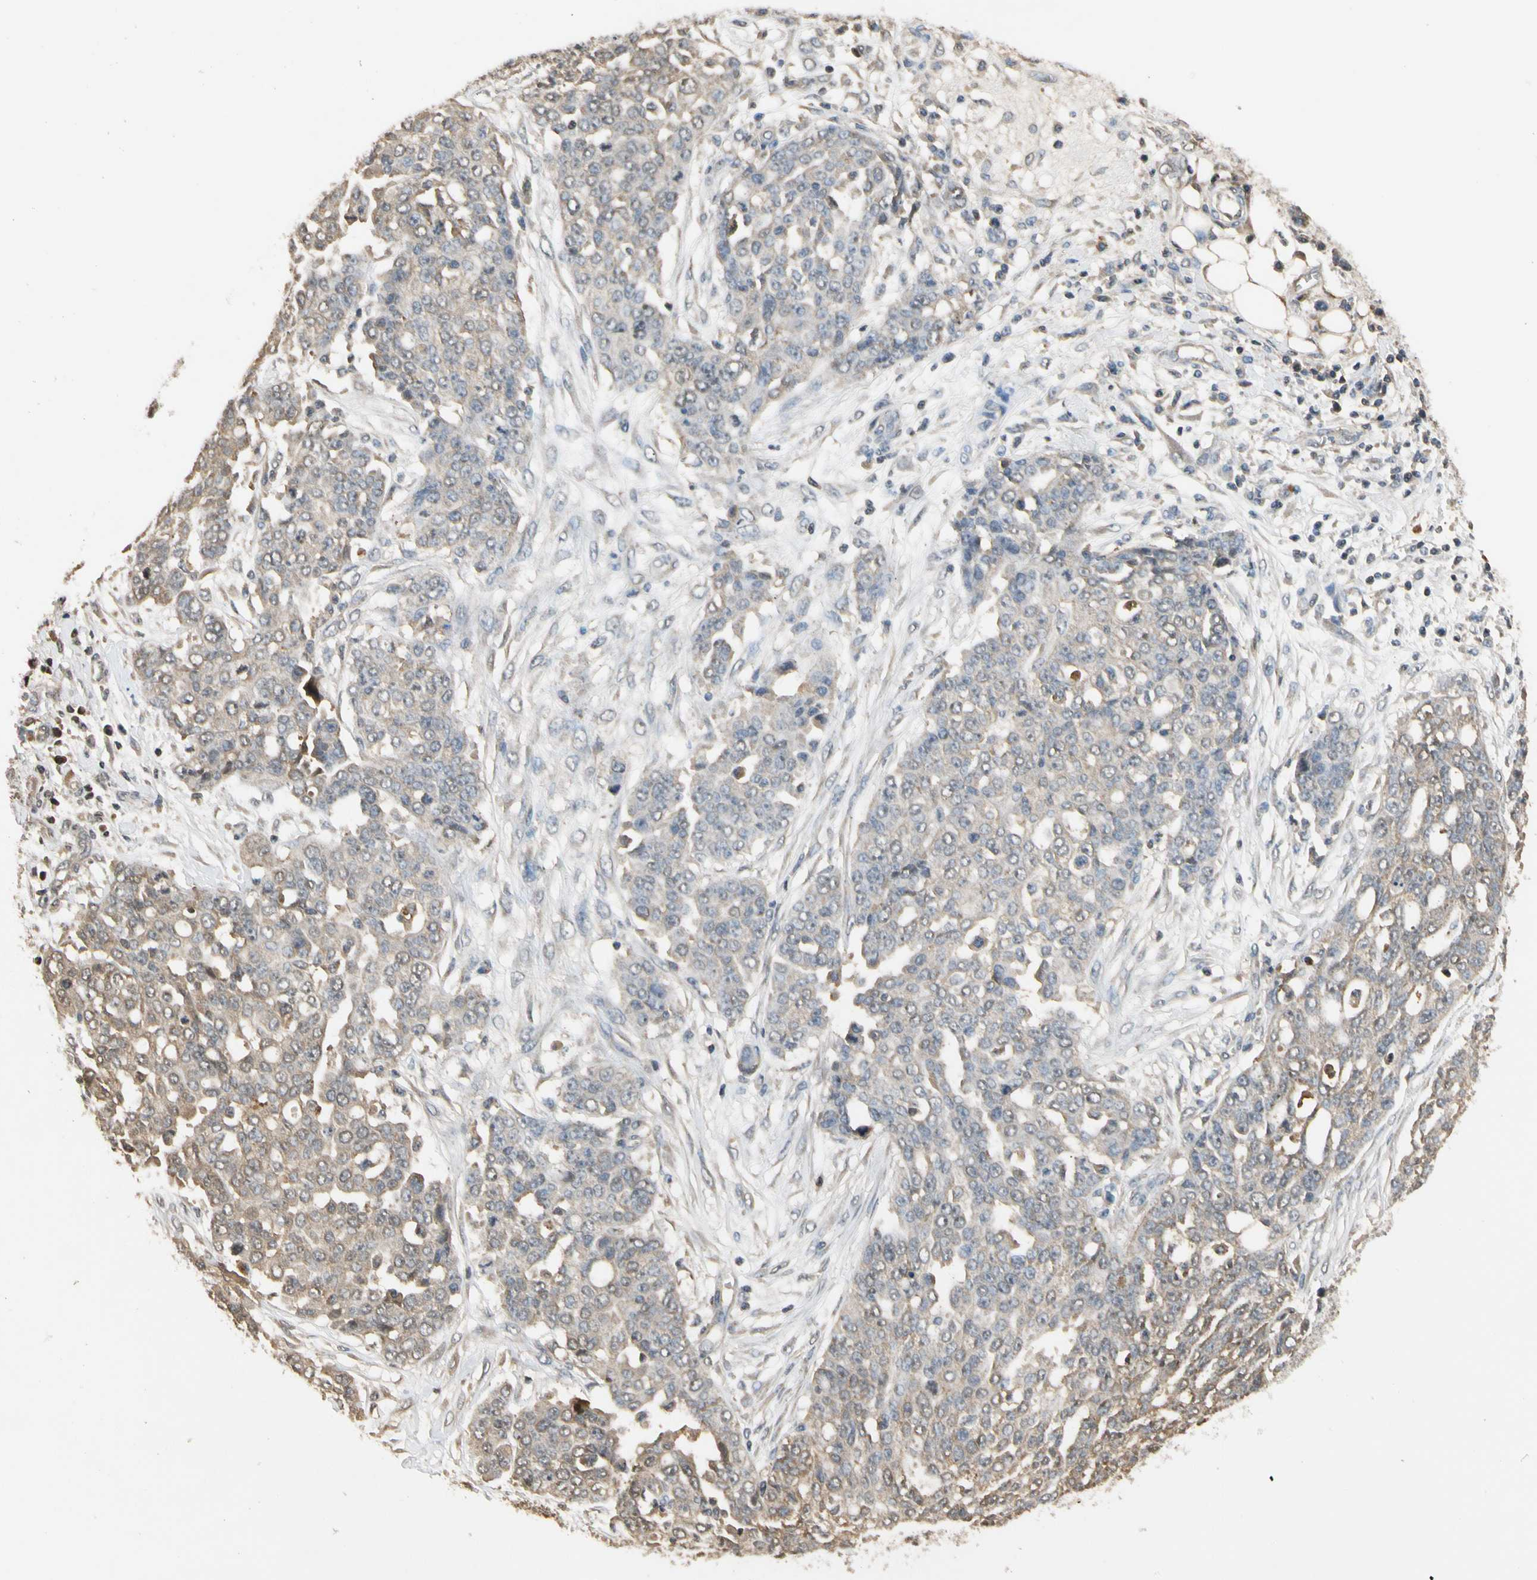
{"staining": {"intensity": "weak", "quantity": ">75%", "location": "cytoplasmic/membranous"}, "tissue": "ovarian cancer", "cell_type": "Tumor cells", "image_type": "cancer", "snomed": [{"axis": "morphology", "description": "Cystadenocarcinoma, serous, NOS"}, {"axis": "topography", "description": "Soft tissue"}, {"axis": "topography", "description": "Ovary"}], "caption": "Protein staining of ovarian cancer tissue shows weak cytoplasmic/membranous staining in approximately >75% of tumor cells.", "gene": "SOD1", "patient": {"sex": "female", "age": 57}}